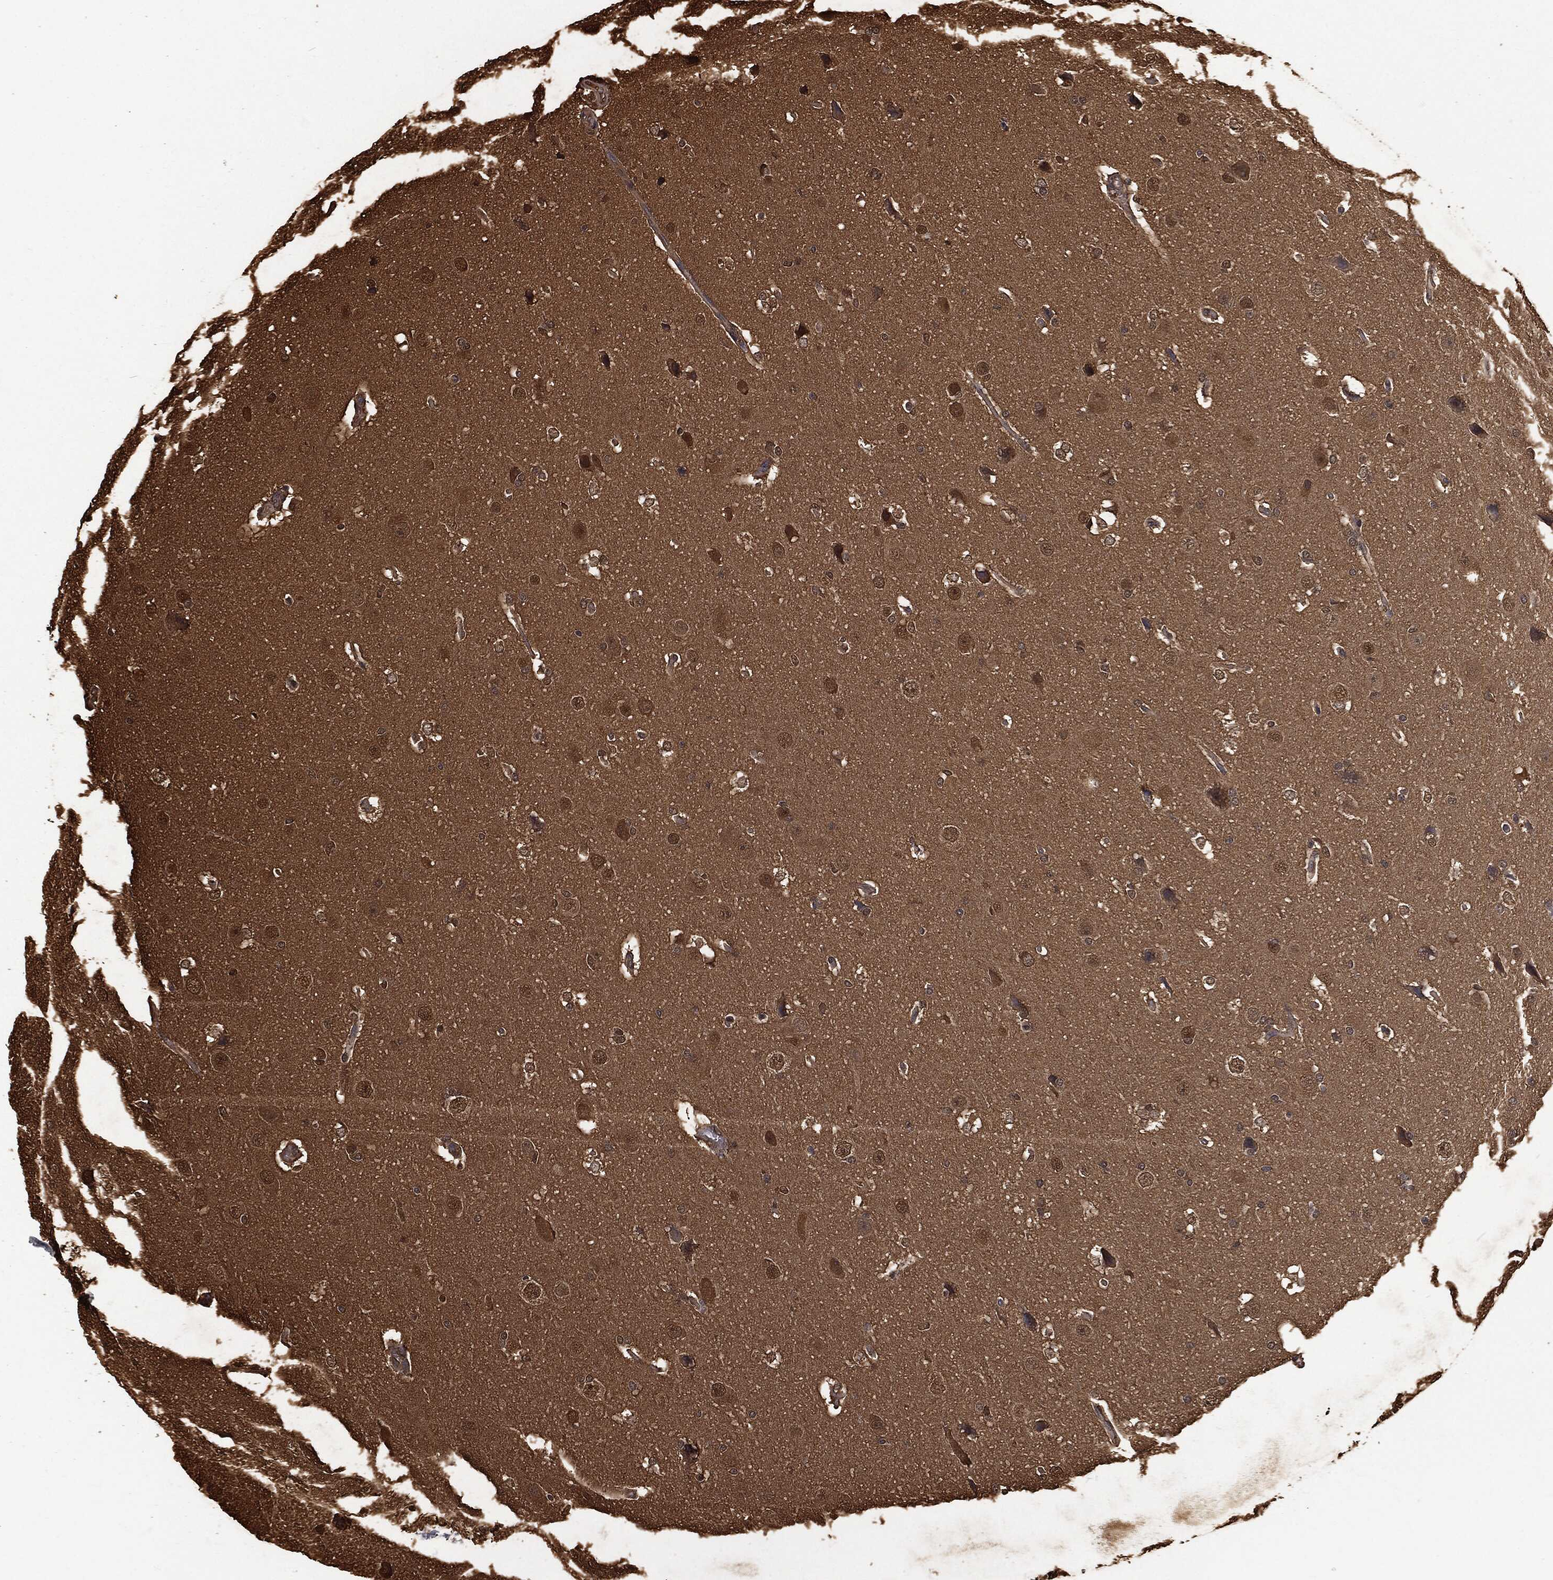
{"staining": {"intensity": "moderate", "quantity": "<25%", "location": "cytoplasmic/membranous,nuclear"}, "tissue": "glioma", "cell_type": "Tumor cells", "image_type": "cancer", "snomed": [{"axis": "morphology", "description": "Glioma, malignant, Low grade"}, {"axis": "topography", "description": "Brain"}], "caption": "Immunohistochemical staining of human glioma shows low levels of moderate cytoplasmic/membranous and nuclear protein positivity in about <25% of tumor cells.", "gene": "PRDX4", "patient": {"sex": "female", "age": 37}}